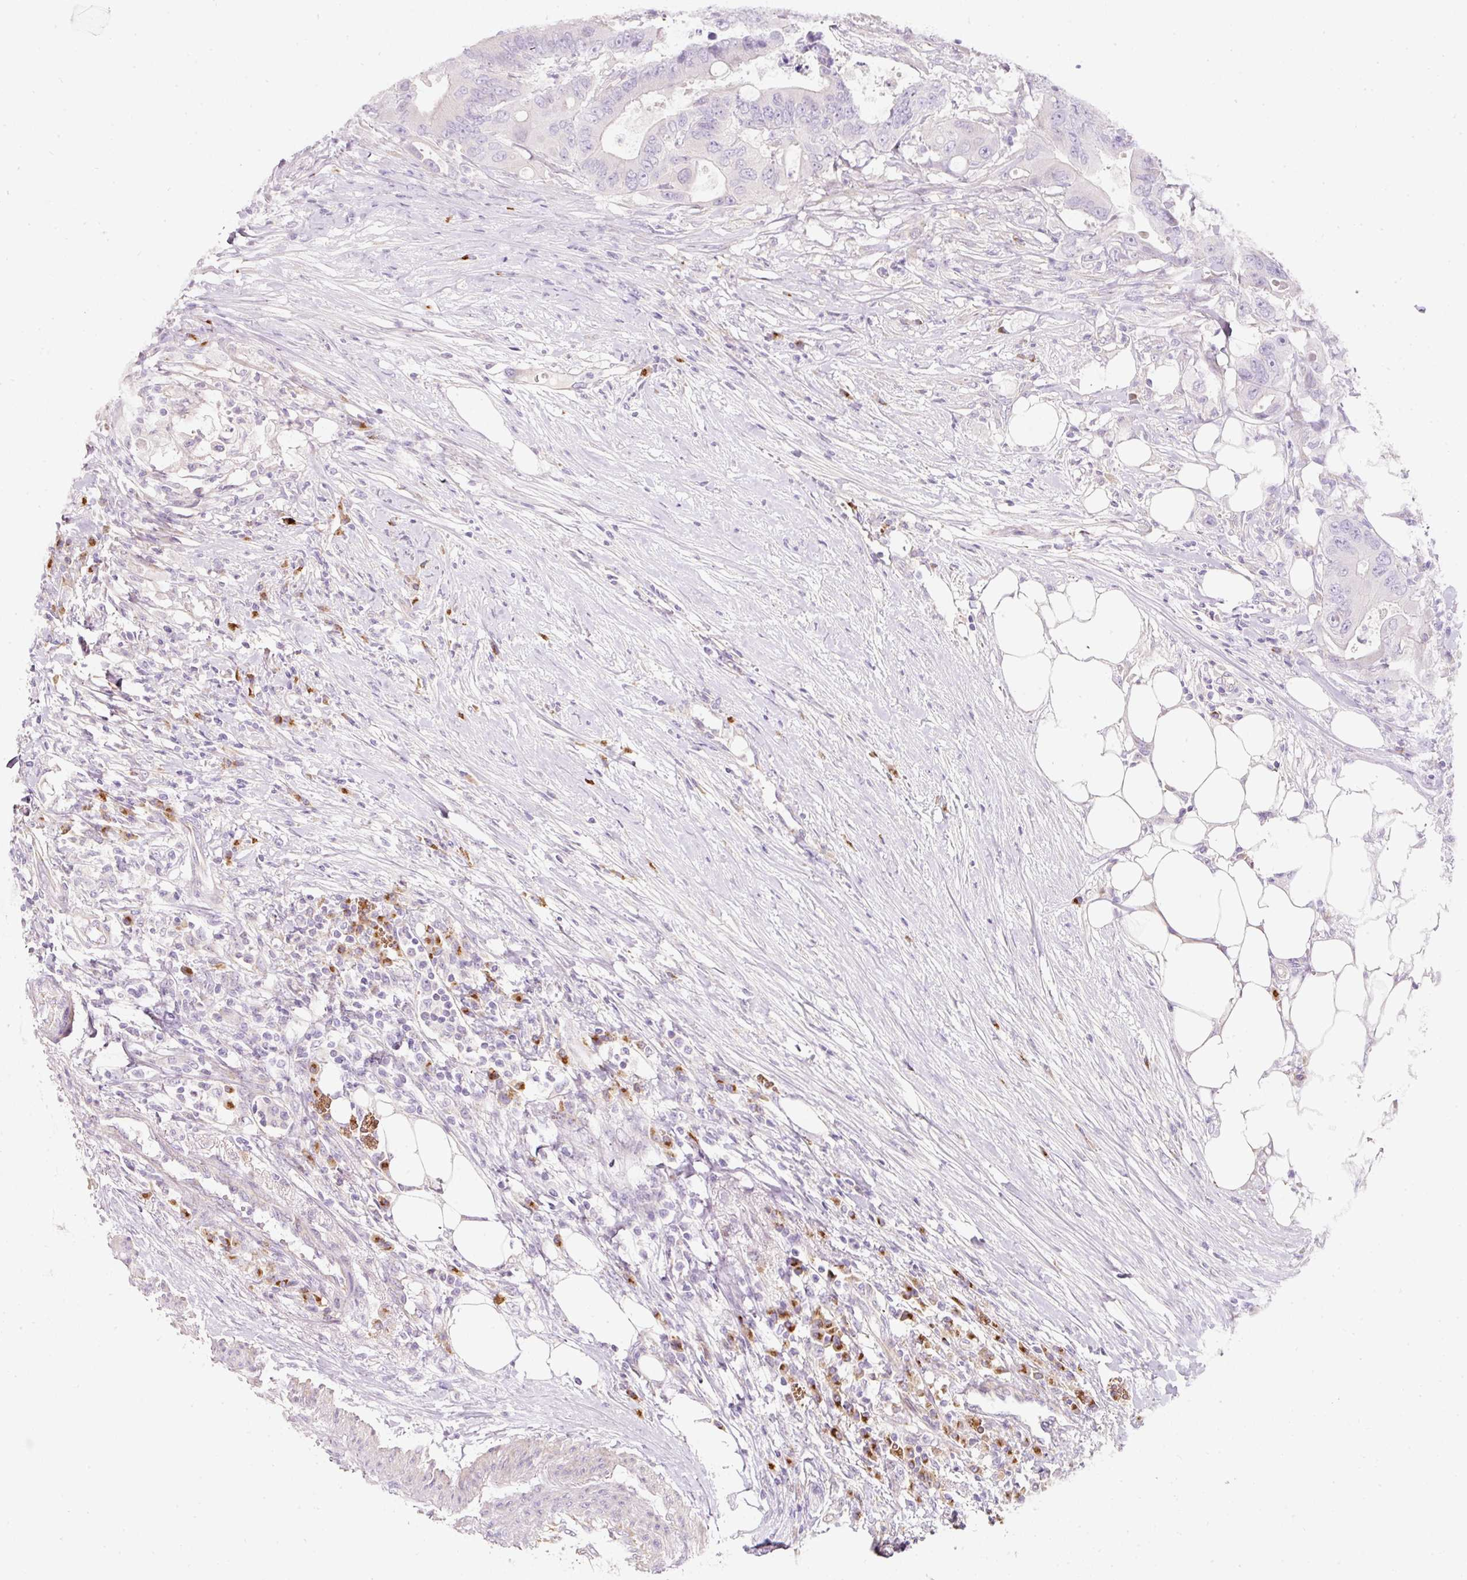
{"staining": {"intensity": "negative", "quantity": "none", "location": "none"}, "tissue": "colorectal cancer", "cell_type": "Tumor cells", "image_type": "cancer", "snomed": [{"axis": "morphology", "description": "Adenocarcinoma, NOS"}, {"axis": "topography", "description": "Colon"}], "caption": "This is a micrograph of immunohistochemistry staining of colorectal adenocarcinoma, which shows no expression in tumor cells. Brightfield microscopy of immunohistochemistry stained with DAB (brown) and hematoxylin (blue), captured at high magnification.", "gene": "NBPF11", "patient": {"sex": "male", "age": 71}}